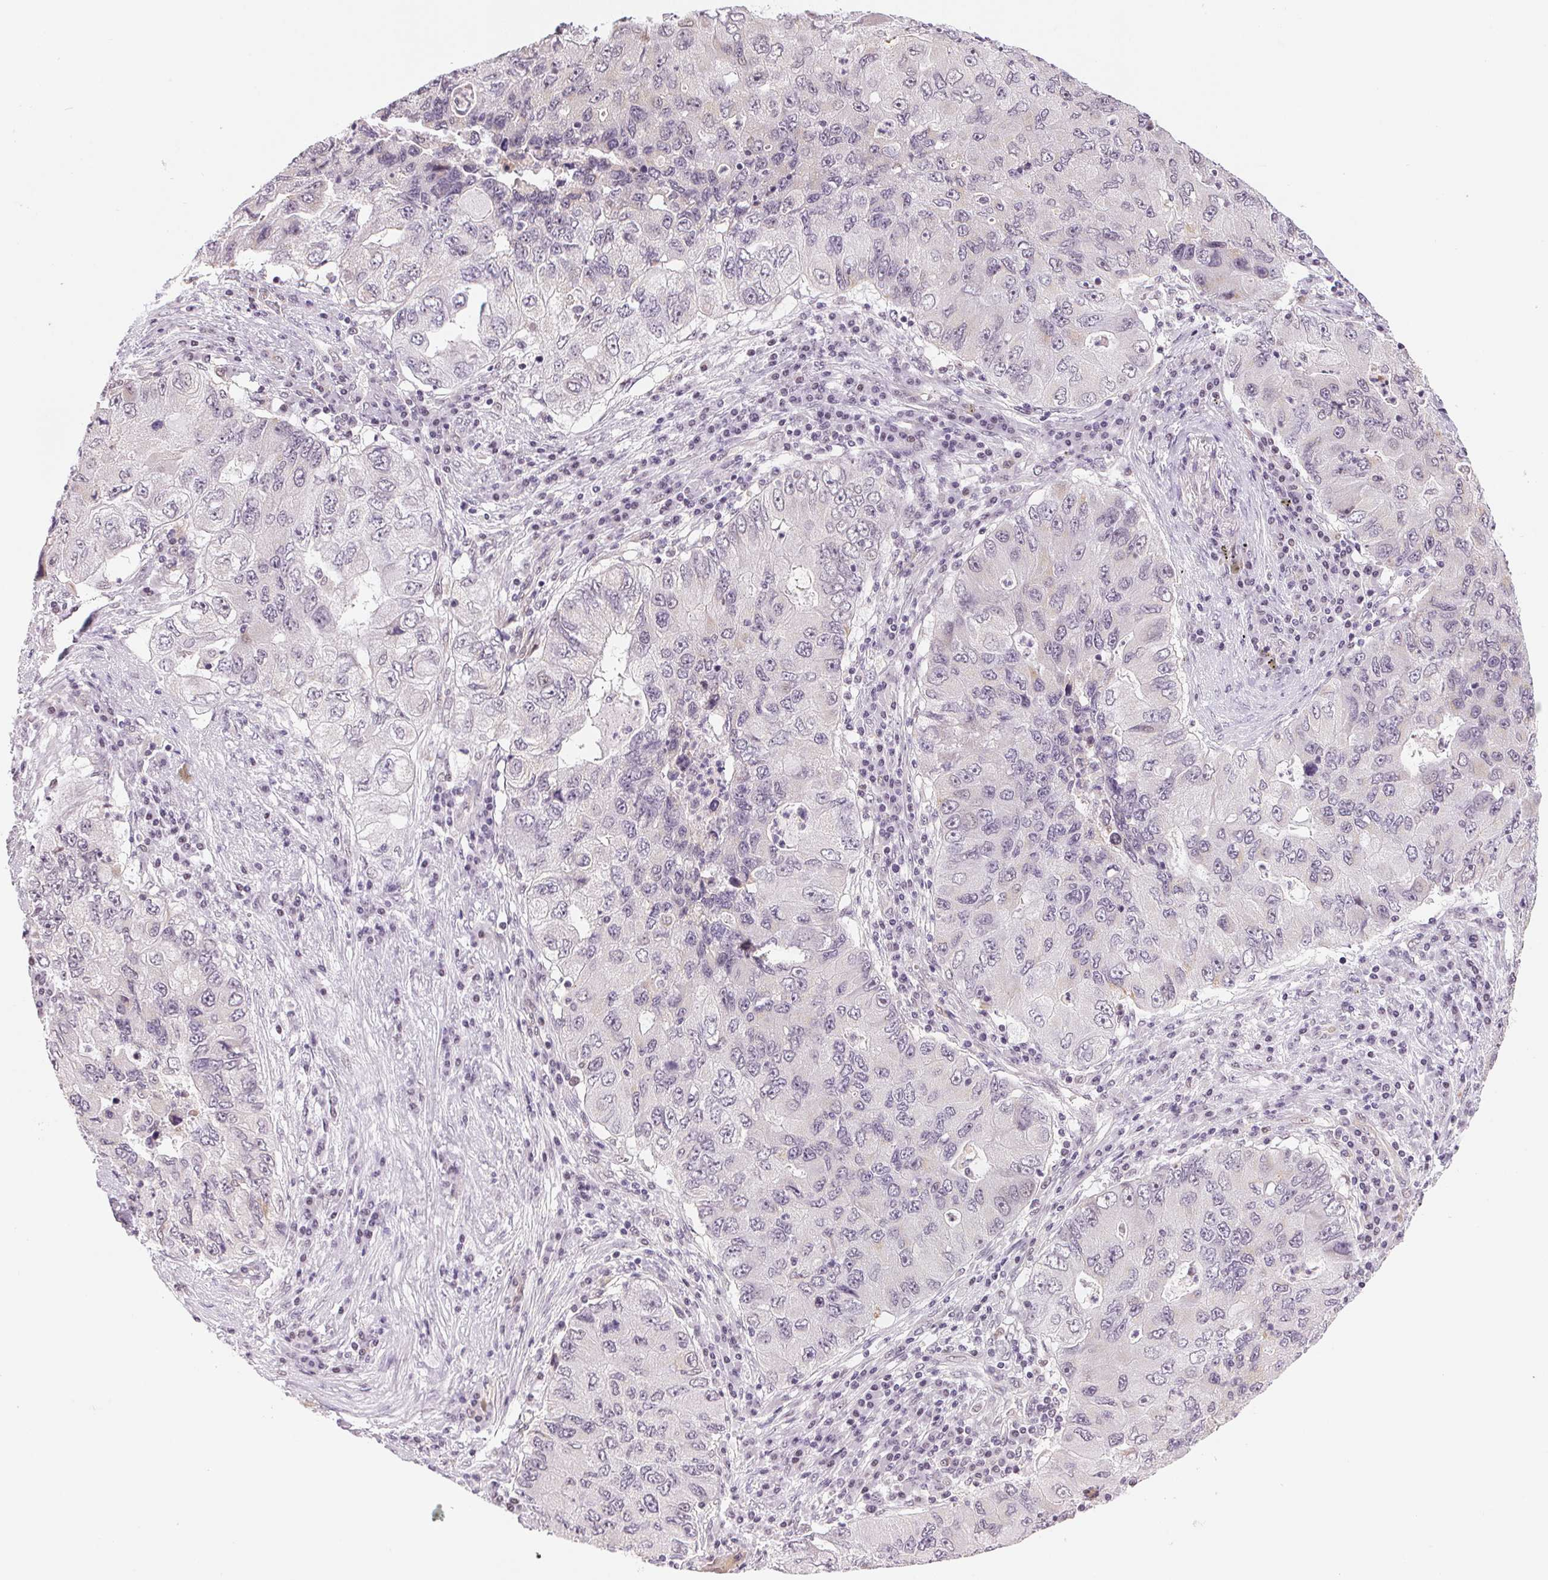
{"staining": {"intensity": "negative", "quantity": "none", "location": "none"}, "tissue": "lung cancer", "cell_type": "Tumor cells", "image_type": "cancer", "snomed": [{"axis": "morphology", "description": "Adenocarcinoma, NOS"}, {"axis": "morphology", "description": "Adenocarcinoma, metastatic, NOS"}, {"axis": "topography", "description": "Lymph node"}, {"axis": "topography", "description": "Lung"}], "caption": "Immunohistochemical staining of lung cancer demonstrates no significant positivity in tumor cells.", "gene": "GRHL3", "patient": {"sex": "female", "age": 54}}